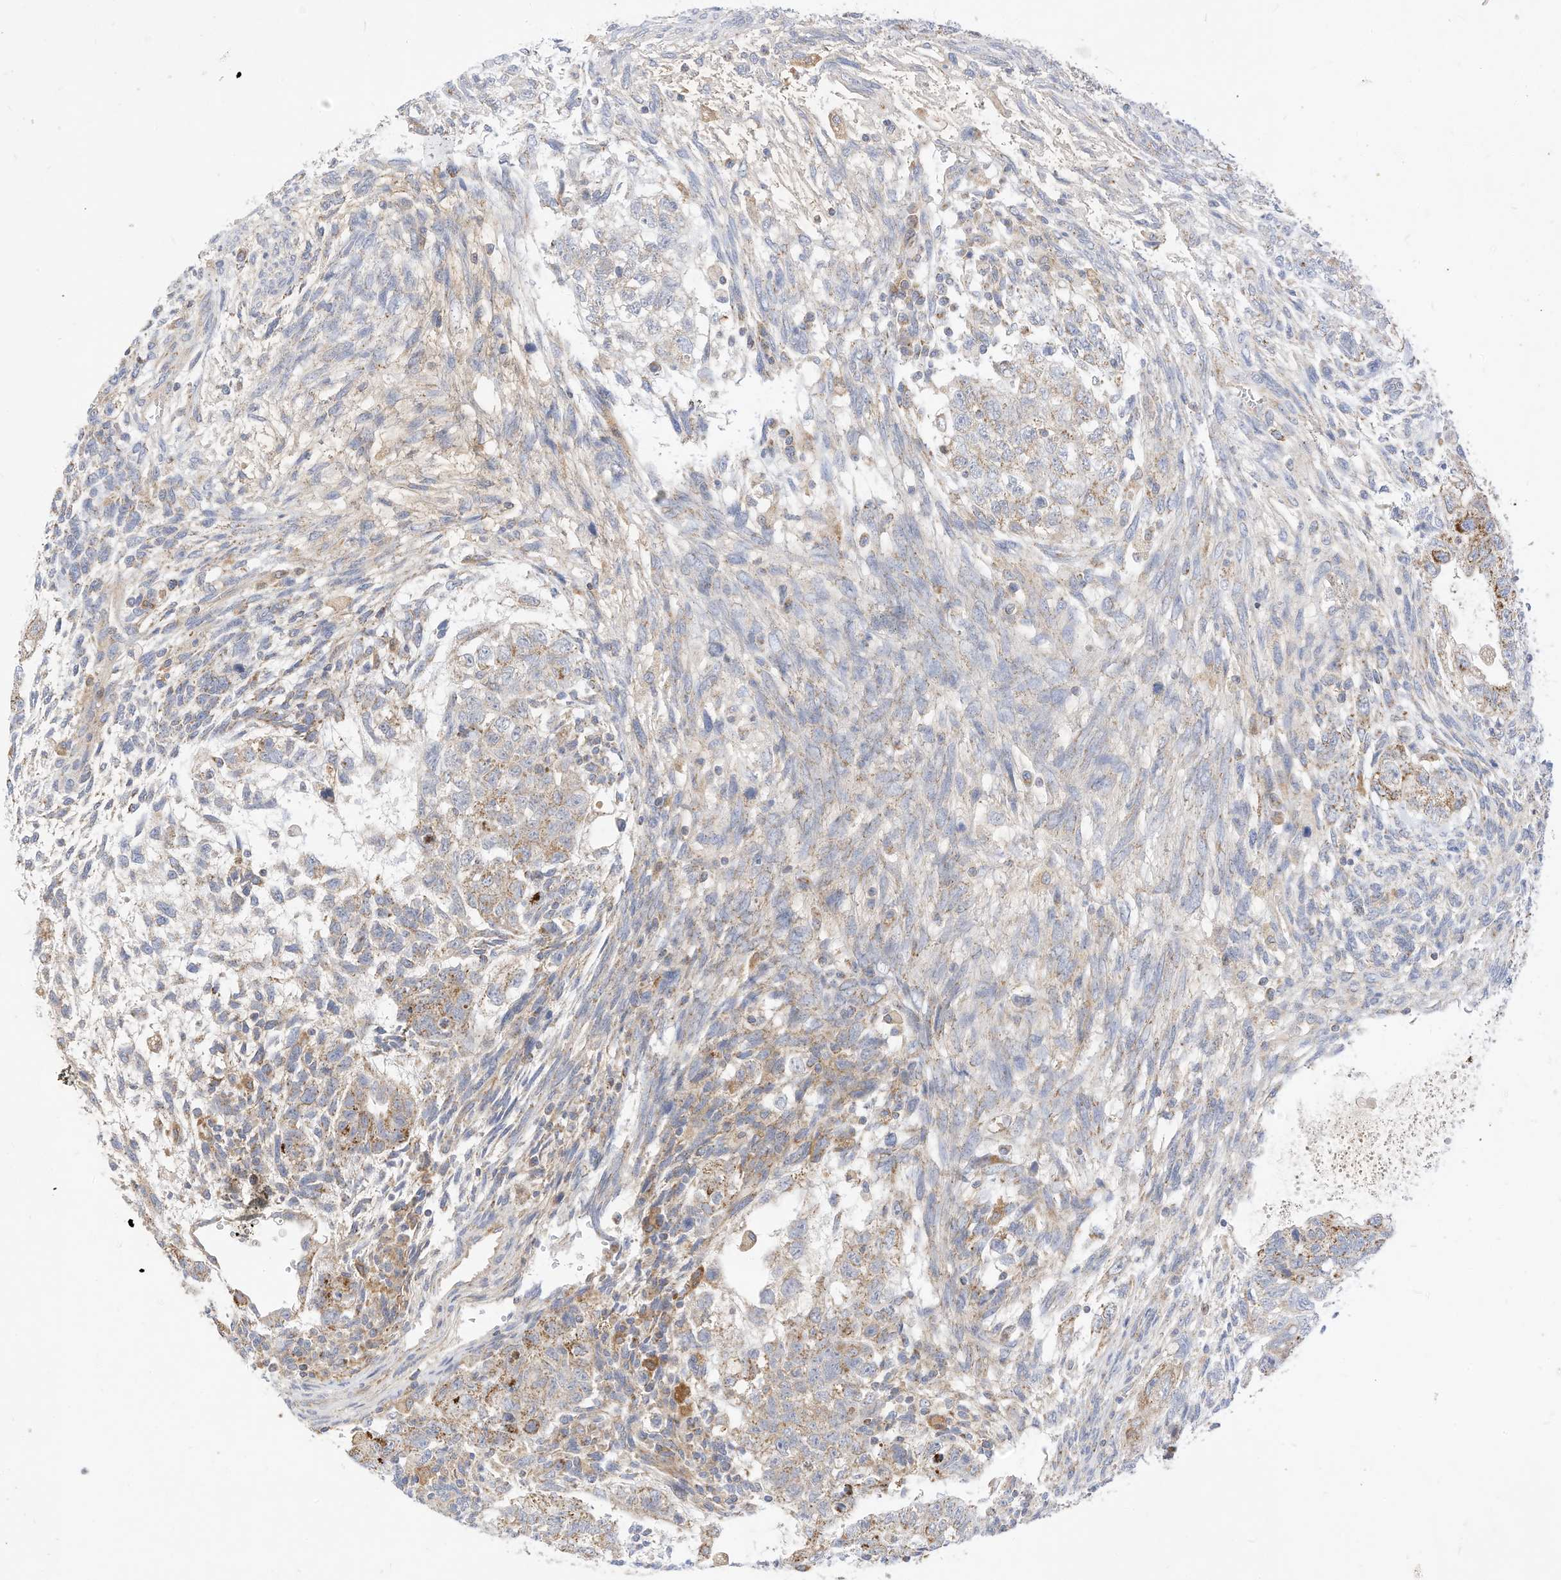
{"staining": {"intensity": "weak", "quantity": ">75%", "location": "cytoplasmic/membranous"}, "tissue": "testis cancer", "cell_type": "Tumor cells", "image_type": "cancer", "snomed": [{"axis": "morphology", "description": "Carcinoma, Embryonal, NOS"}, {"axis": "topography", "description": "Testis"}], "caption": "This micrograph shows IHC staining of testis cancer (embryonal carcinoma), with low weak cytoplasmic/membranous positivity in approximately >75% of tumor cells.", "gene": "RHOH", "patient": {"sex": "male", "age": 37}}